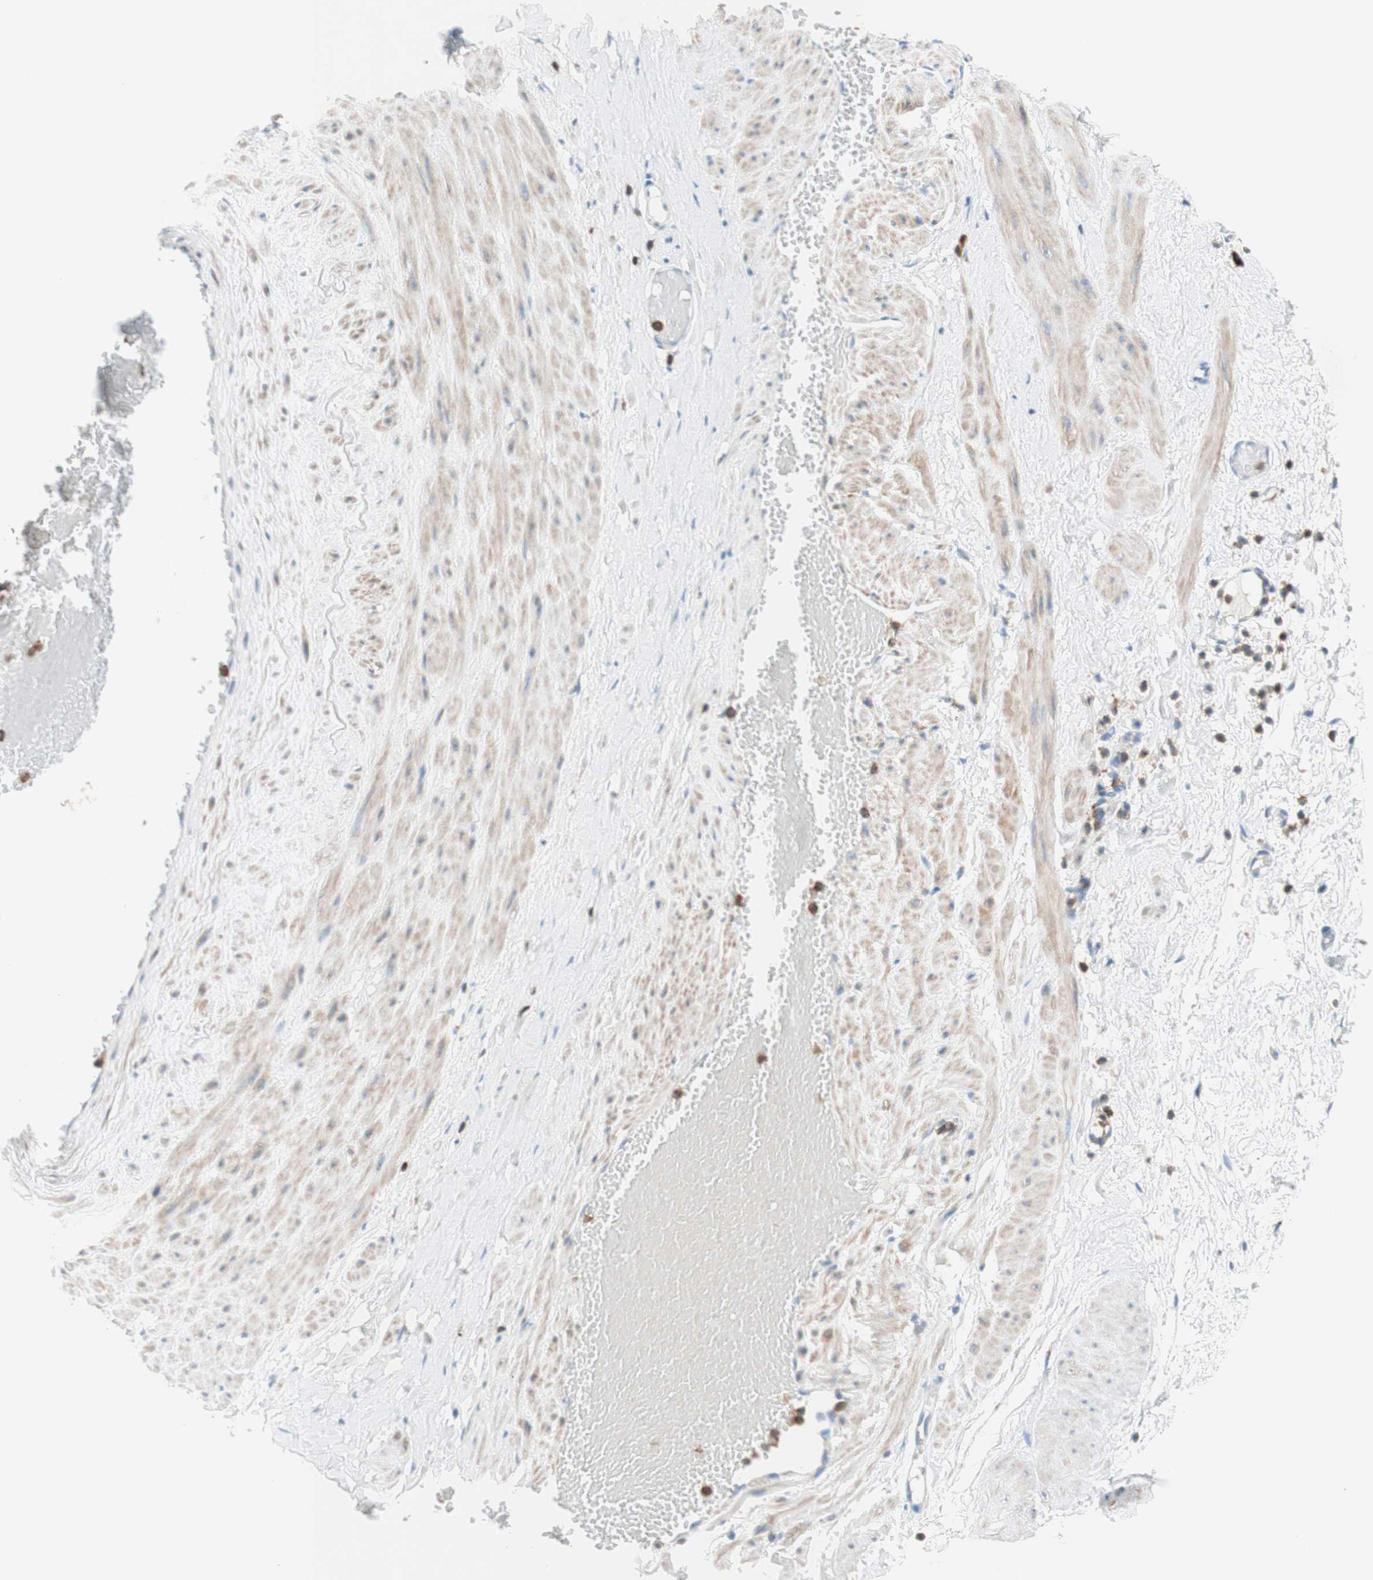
{"staining": {"intensity": "negative", "quantity": "none", "location": "none"}, "tissue": "adipose tissue", "cell_type": "Adipocytes", "image_type": "normal", "snomed": [{"axis": "morphology", "description": "Normal tissue, NOS"}, {"axis": "topography", "description": "Soft tissue"}, {"axis": "topography", "description": "Vascular tissue"}], "caption": "This is an IHC image of benign adipose tissue. There is no staining in adipocytes.", "gene": "SPINK6", "patient": {"sex": "female", "age": 35}}